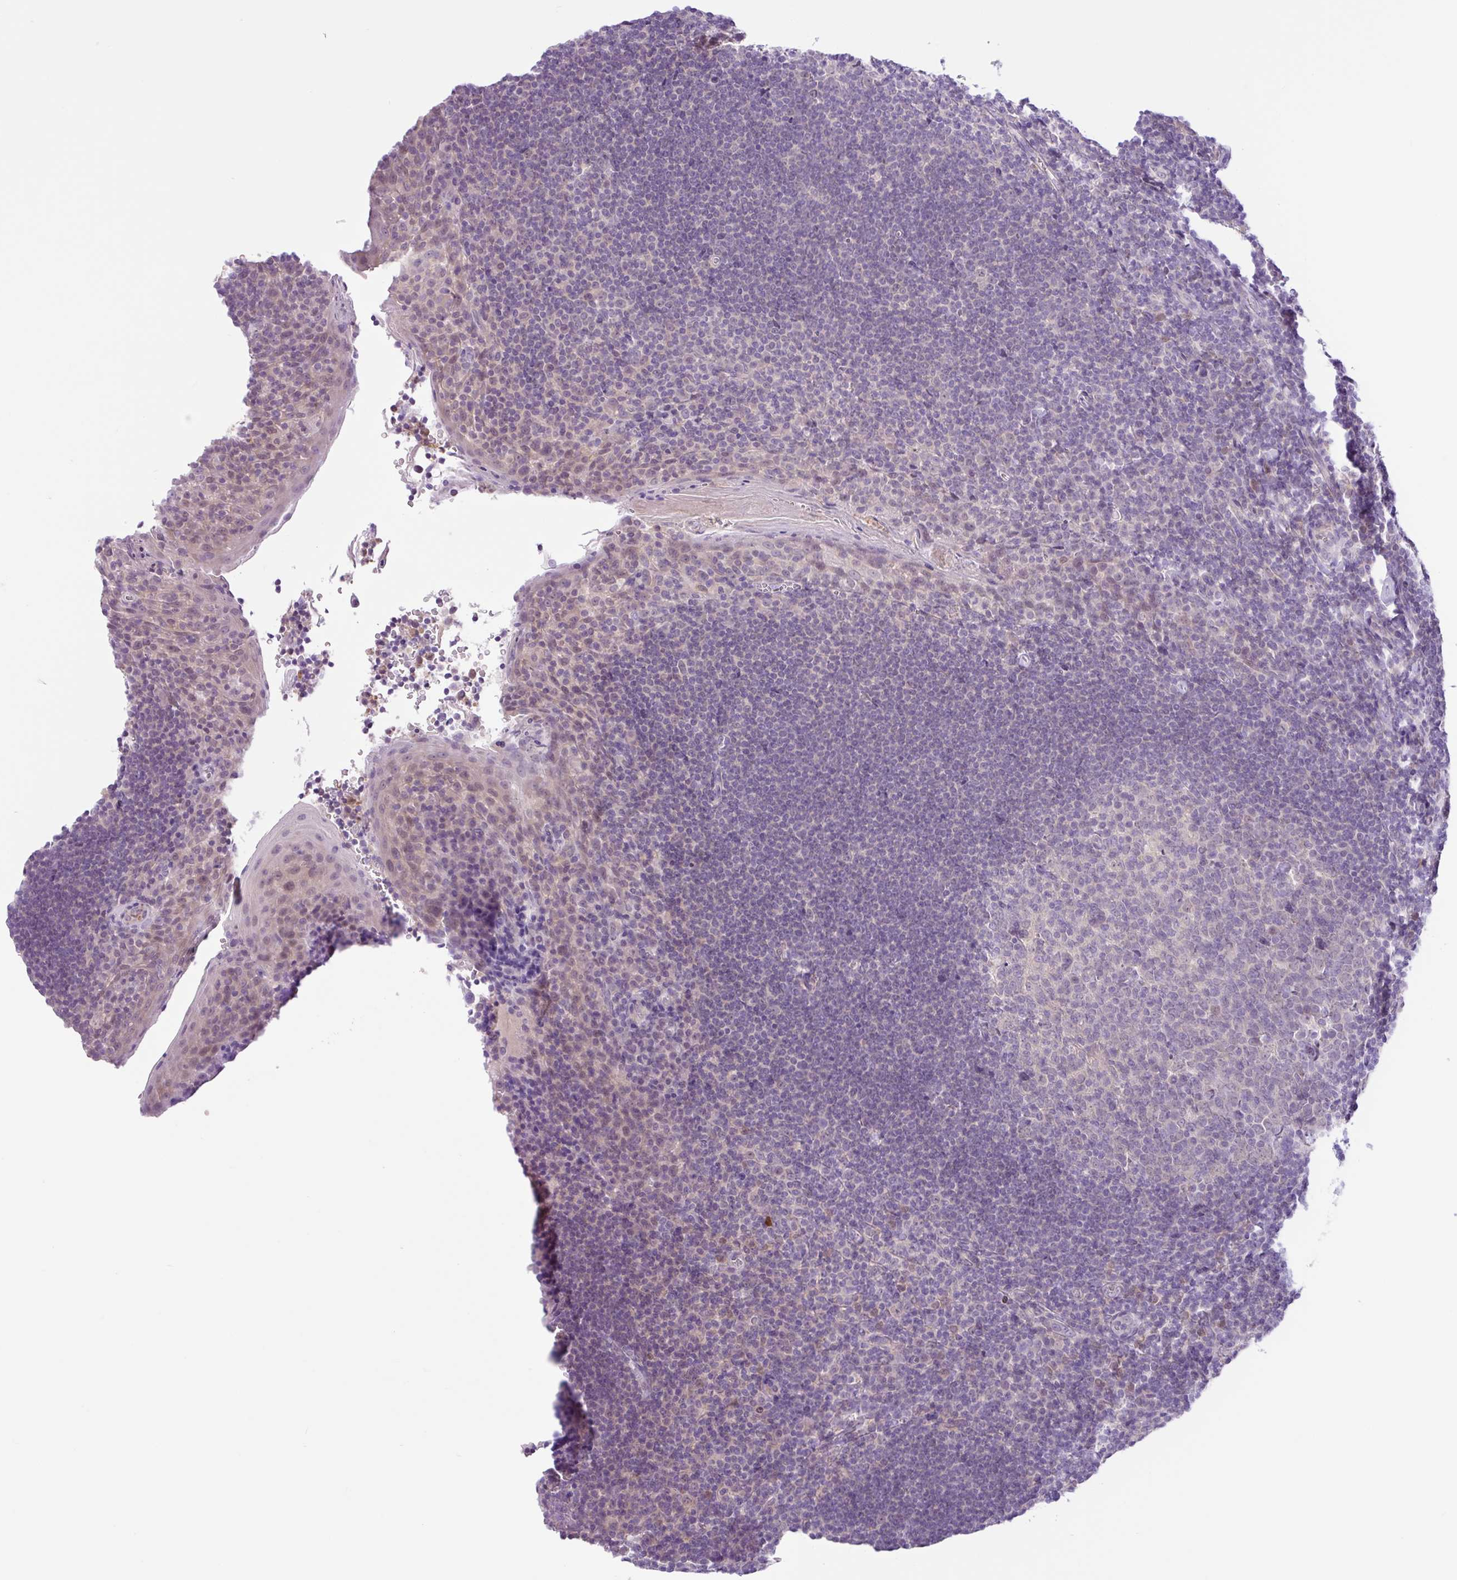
{"staining": {"intensity": "weak", "quantity": "<25%", "location": "nuclear"}, "tissue": "tonsil", "cell_type": "Germinal center cells", "image_type": "normal", "snomed": [{"axis": "morphology", "description": "Normal tissue, NOS"}, {"axis": "topography", "description": "Tonsil"}], "caption": "Image shows no protein staining in germinal center cells of normal tonsil.", "gene": "TONSL", "patient": {"sex": "male", "age": 27}}